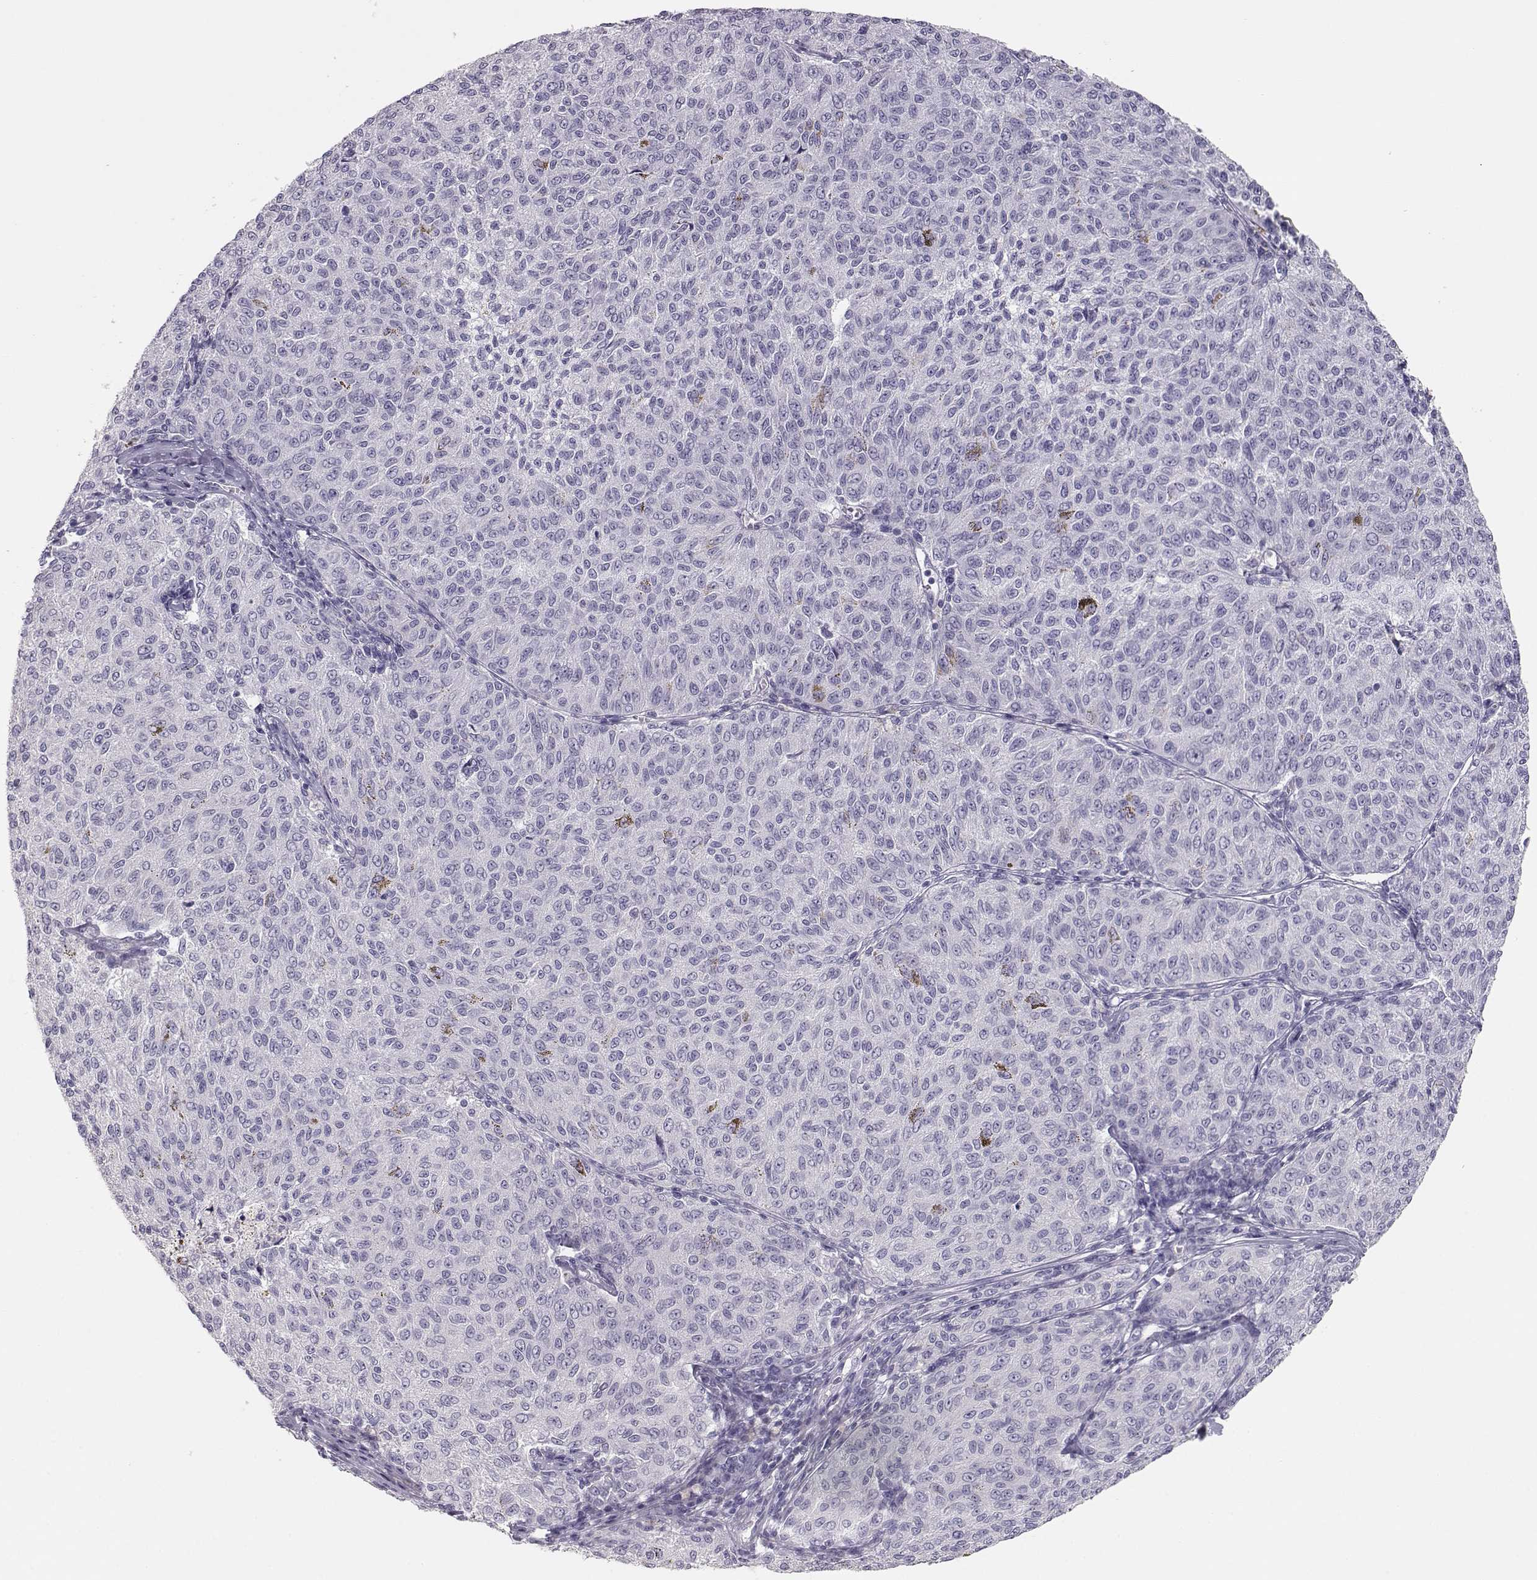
{"staining": {"intensity": "negative", "quantity": "none", "location": "none"}, "tissue": "melanoma", "cell_type": "Tumor cells", "image_type": "cancer", "snomed": [{"axis": "morphology", "description": "Malignant melanoma, NOS"}, {"axis": "topography", "description": "Skin"}], "caption": "Image shows no protein positivity in tumor cells of melanoma tissue.", "gene": "LEPR", "patient": {"sex": "female", "age": 72}}